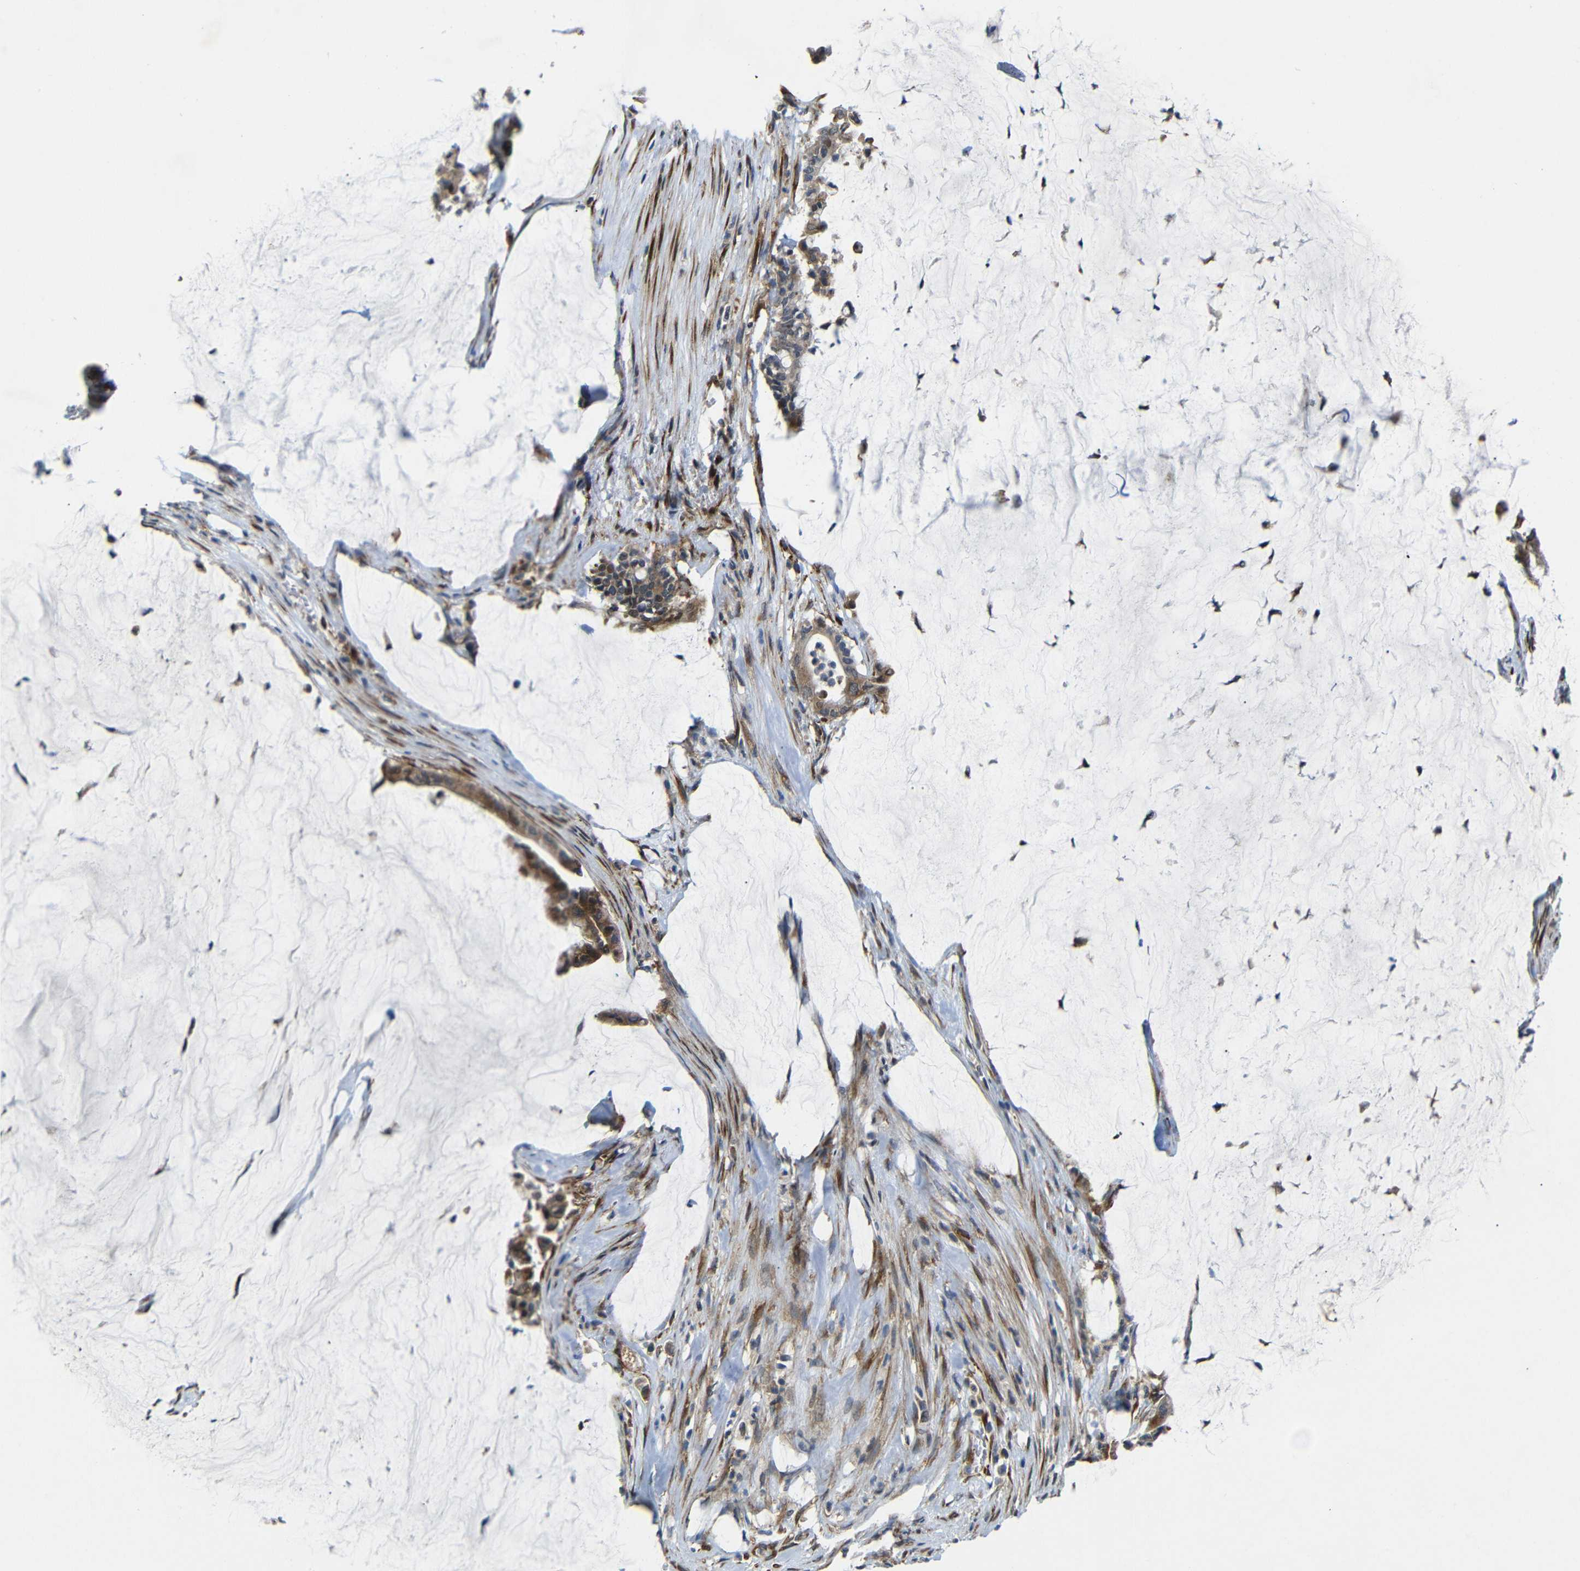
{"staining": {"intensity": "moderate", "quantity": ">75%", "location": "cytoplasmic/membranous"}, "tissue": "pancreatic cancer", "cell_type": "Tumor cells", "image_type": "cancer", "snomed": [{"axis": "morphology", "description": "Adenocarcinoma, NOS"}, {"axis": "topography", "description": "Pancreas"}], "caption": "This histopathology image reveals pancreatic cancer (adenocarcinoma) stained with IHC to label a protein in brown. The cytoplasmic/membranous of tumor cells show moderate positivity for the protein. Nuclei are counter-stained blue.", "gene": "P3H2", "patient": {"sex": "male", "age": 41}}